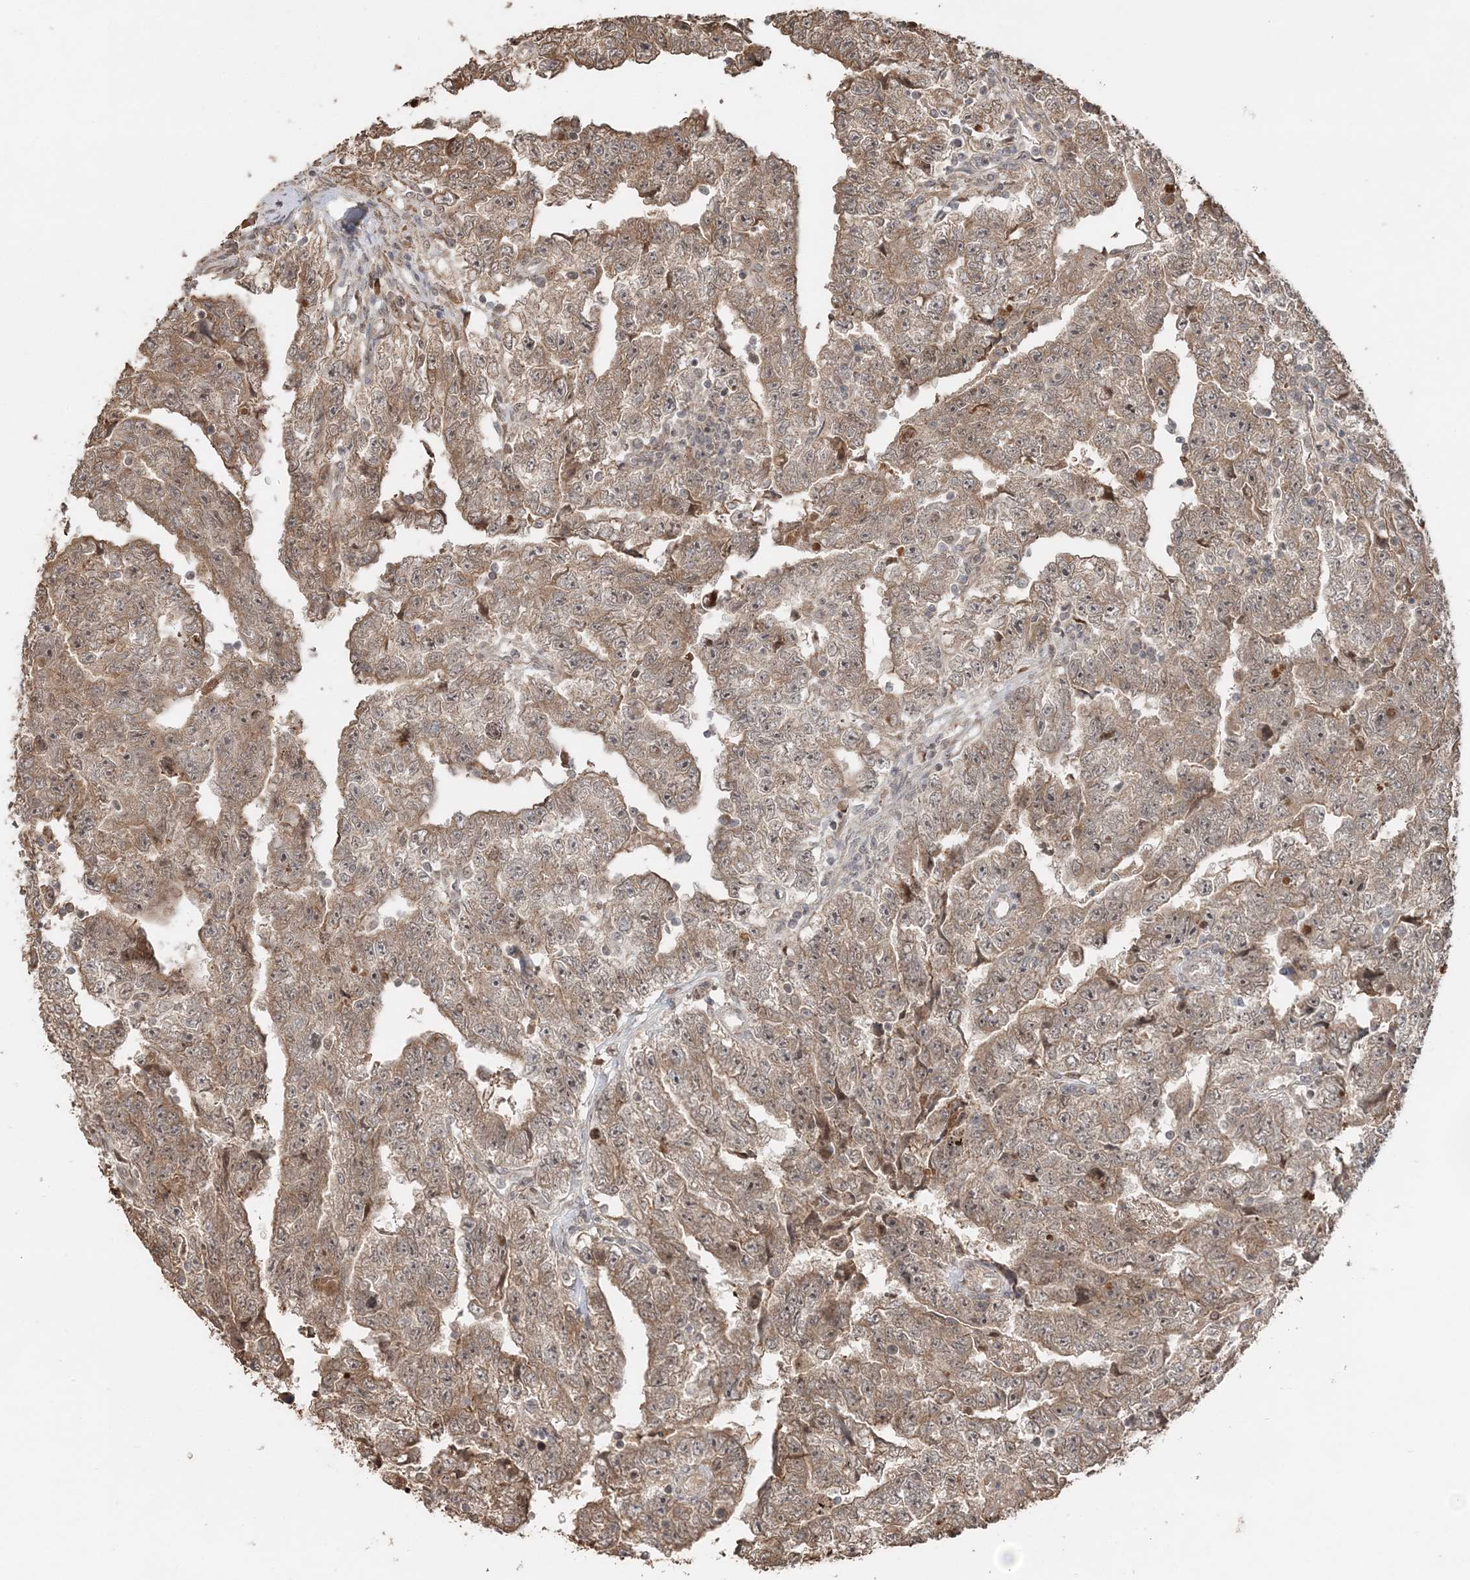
{"staining": {"intensity": "moderate", "quantity": ">75%", "location": "cytoplasmic/membranous"}, "tissue": "testis cancer", "cell_type": "Tumor cells", "image_type": "cancer", "snomed": [{"axis": "morphology", "description": "Carcinoma, Embryonal, NOS"}, {"axis": "topography", "description": "Testis"}], "caption": "Testis cancer stained for a protein (brown) reveals moderate cytoplasmic/membranous positive expression in about >75% of tumor cells.", "gene": "SLU7", "patient": {"sex": "male", "age": 25}}